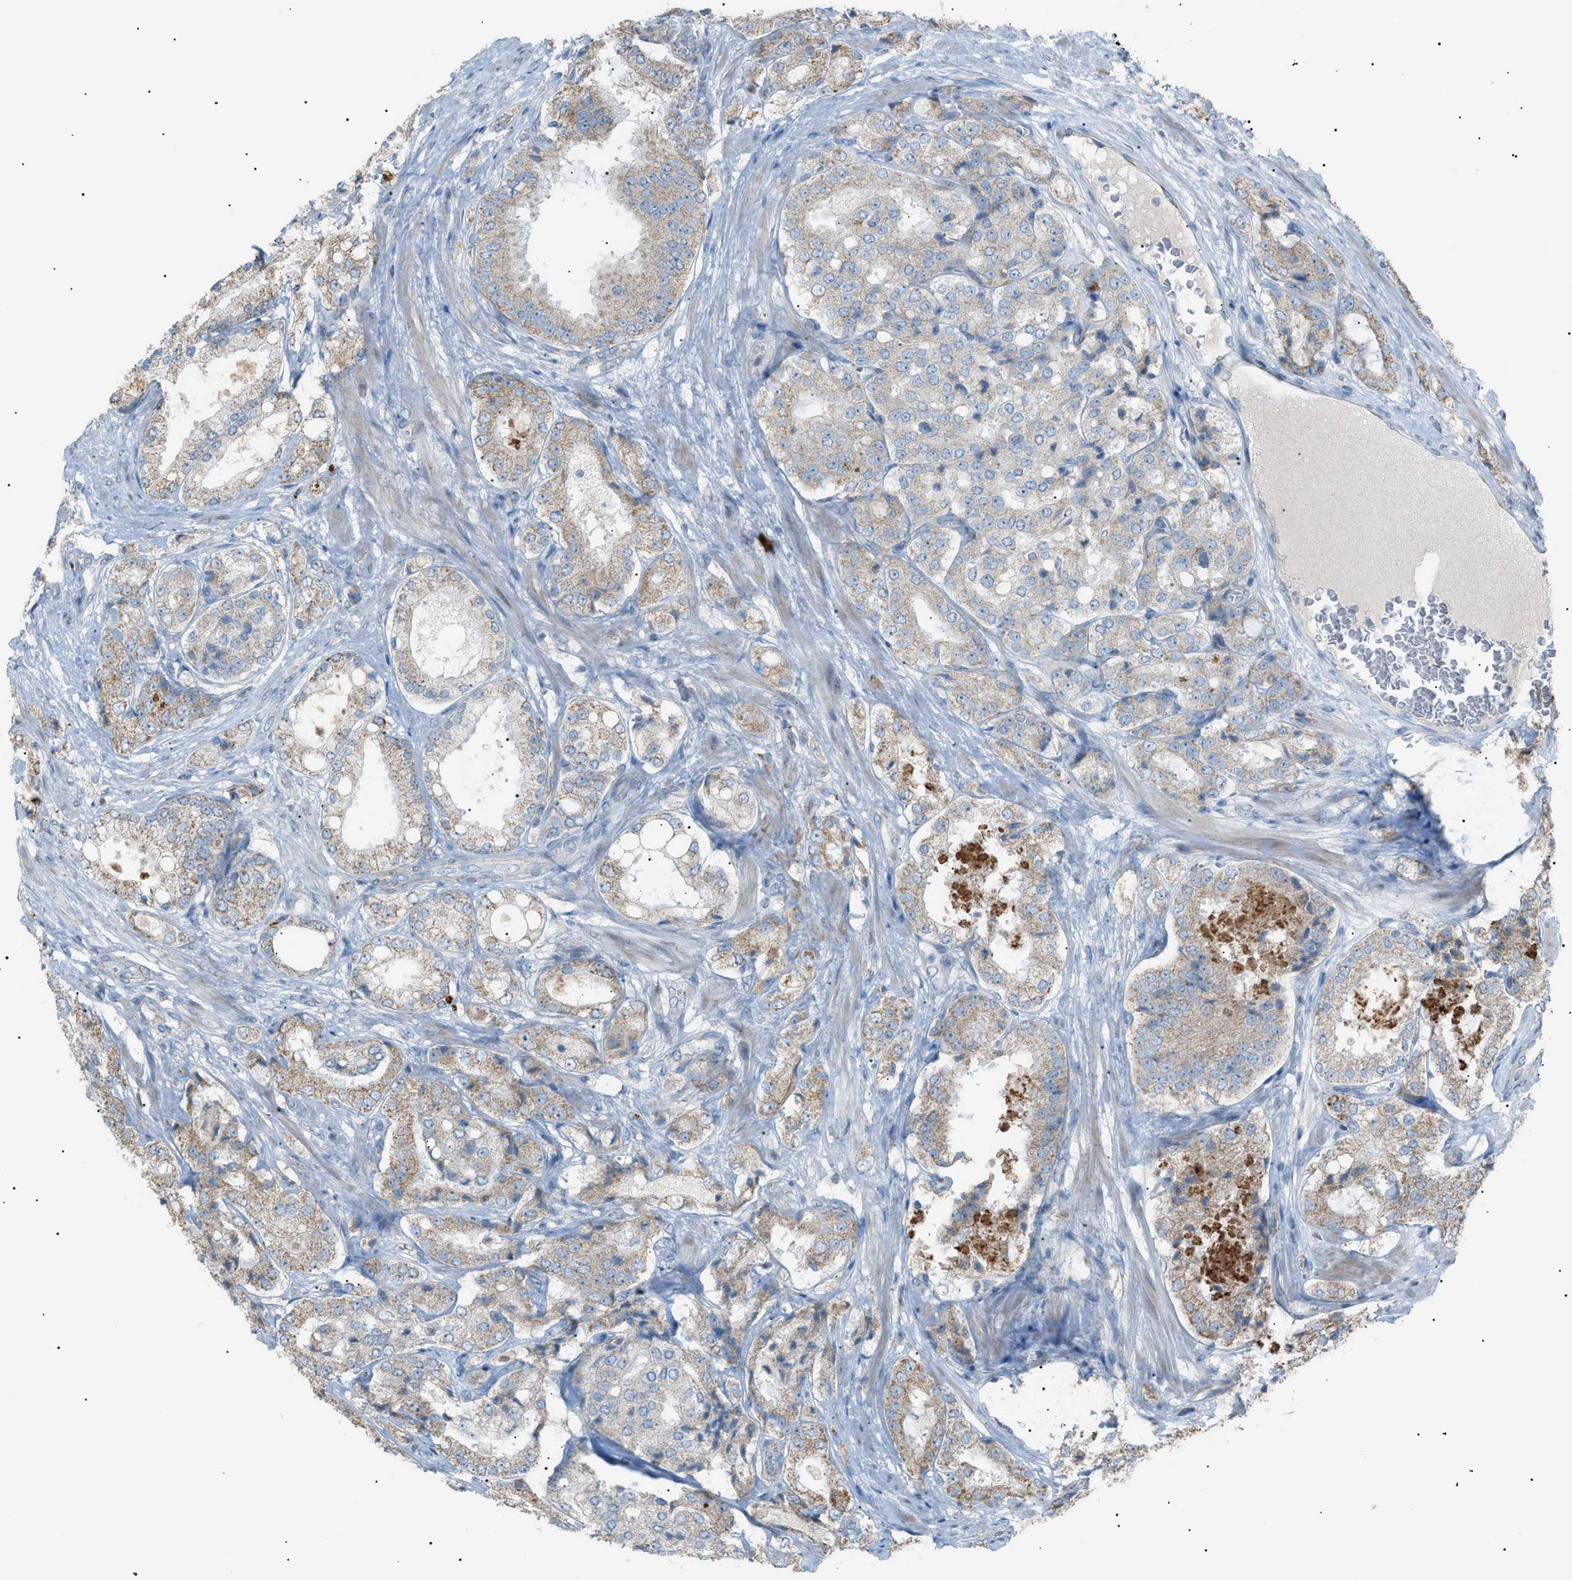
{"staining": {"intensity": "moderate", "quantity": "25%-75%", "location": "cytoplasmic/membranous"}, "tissue": "prostate cancer", "cell_type": "Tumor cells", "image_type": "cancer", "snomed": [{"axis": "morphology", "description": "Adenocarcinoma, High grade"}, {"axis": "topography", "description": "Prostate"}], "caption": "Prostate cancer (high-grade adenocarcinoma) tissue exhibits moderate cytoplasmic/membranous staining in approximately 25%-75% of tumor cells, visualized by immunohistochemistry.", "gene": "ZNF516", "patient": {"sex": "male", "age": 65}}